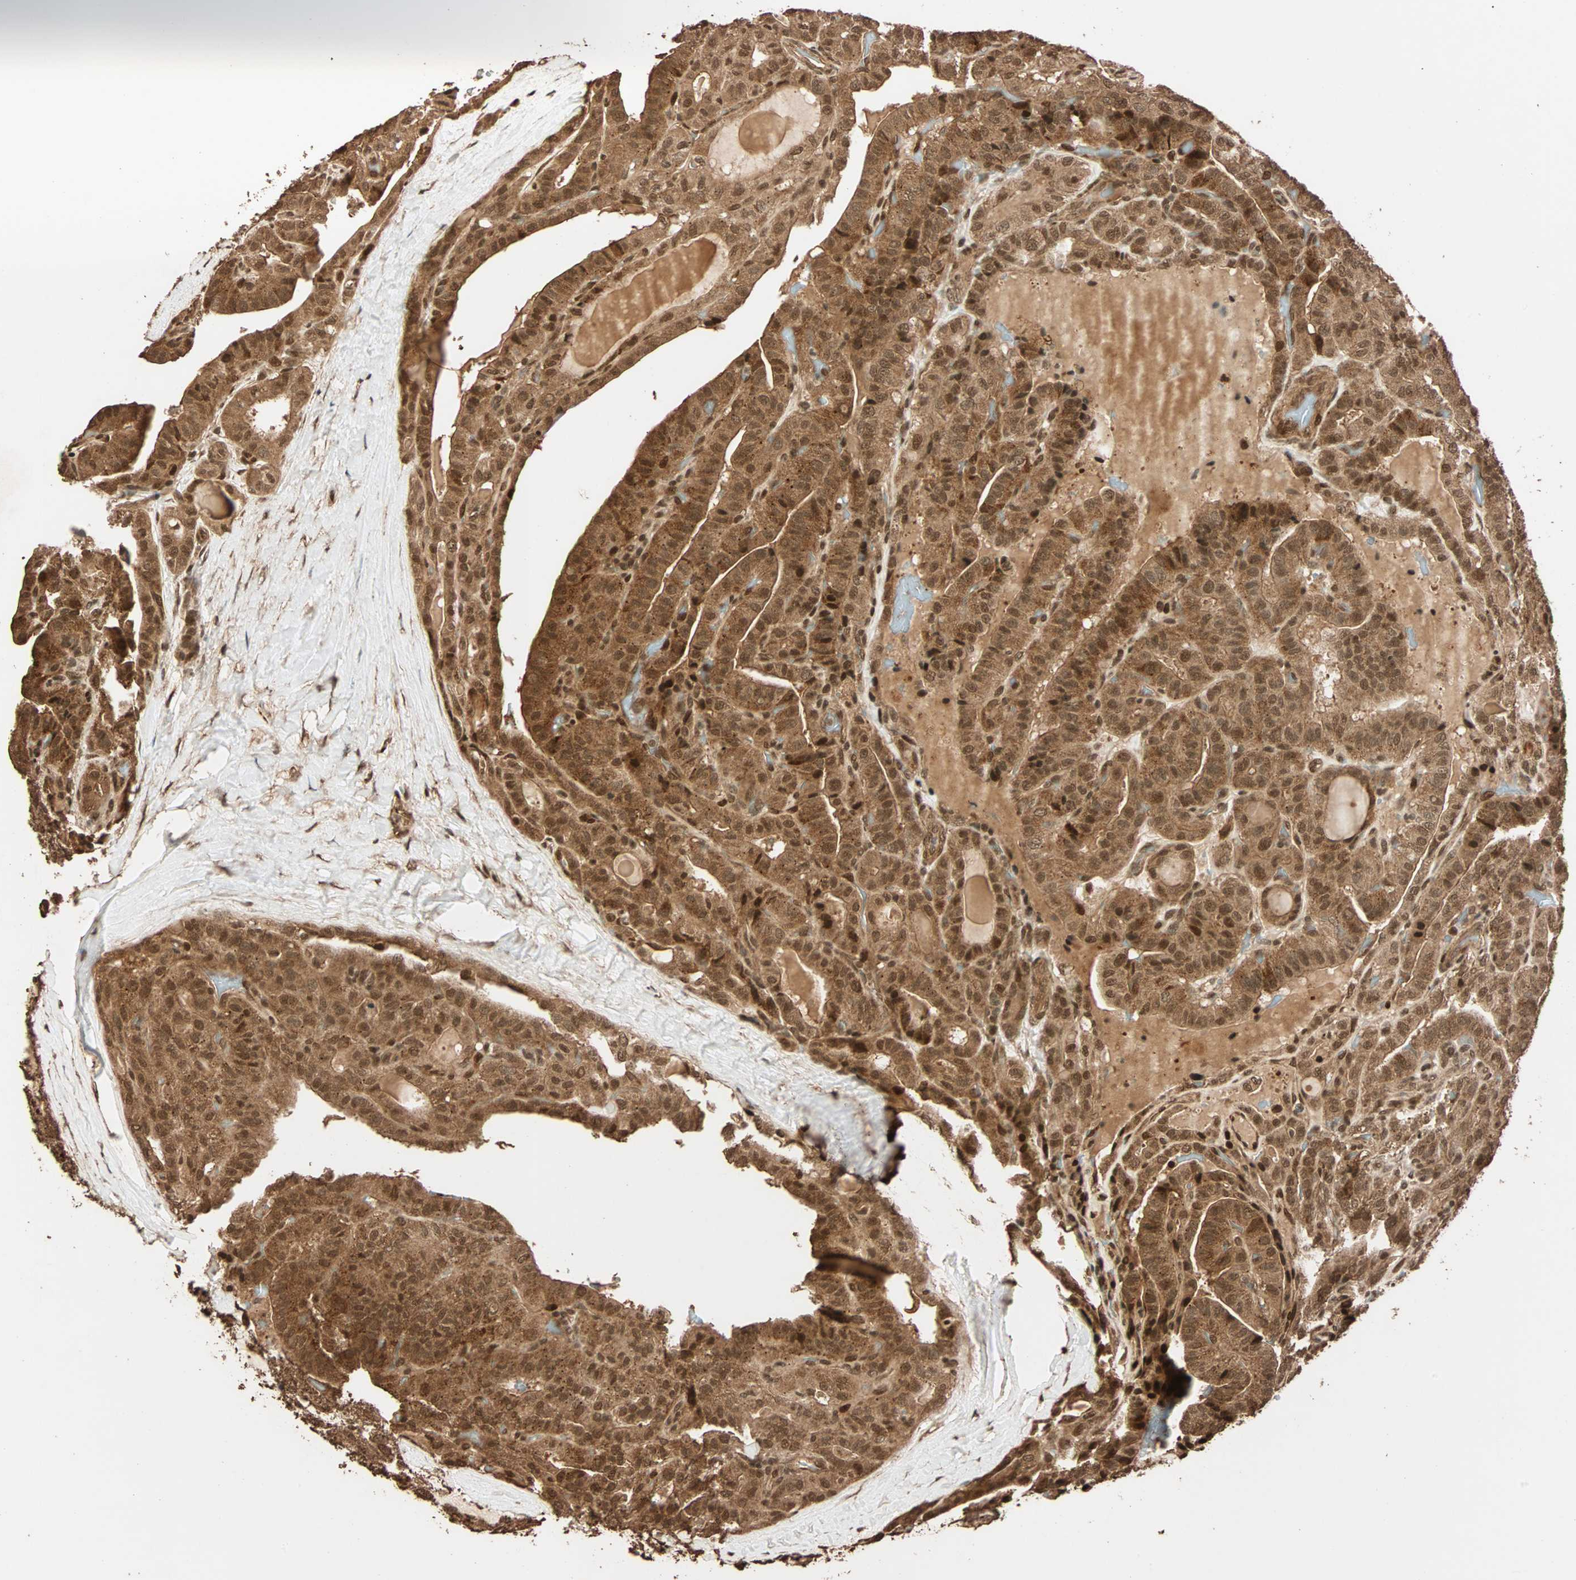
{"staining": {"intensity": "moderate", "quantity": ">75%", "location": "cytoplasmic/membranous,nuclear"}, "tissue": "thyroid cancer", "cell_type": "Tumor cells", "image_type": "cancer", "snomed": [{"axis": "morphology", "description": "Papillary adenocarcinoma, NOS"}, {"axis": "topography", "description": "Thyroid gland"}], "caption": "This is a micrograph of immunohistochemistry staining of thyroid cancer (papillary adenocarcinoma), which shows moderate expression in the cytoplasmic/membranous and nuclear of tumor cells.", "gene": "ALKBH5", "patient": {"sex": "male", "age": 77}}